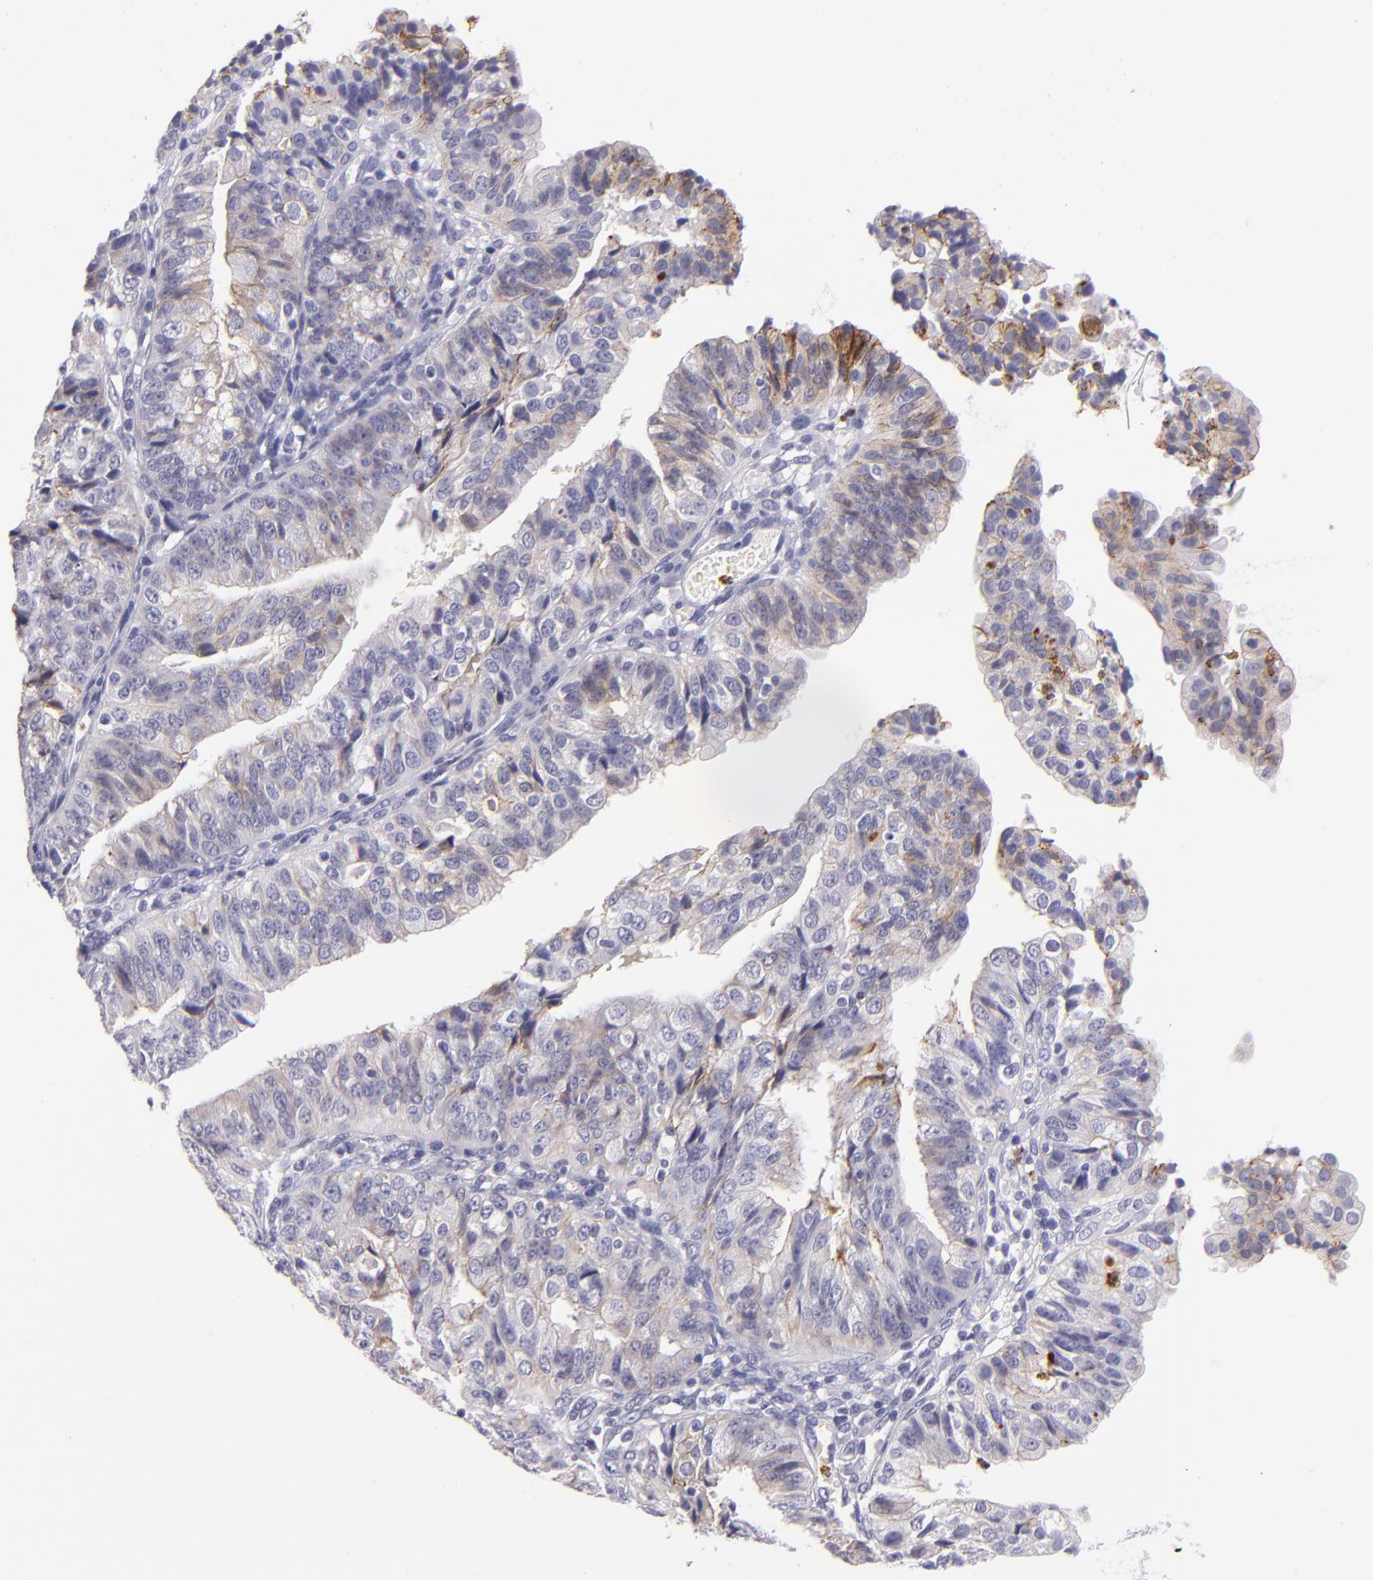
{"staining": {"intensity": "weak", "quantity": "25%-75%", "location": "cytoplasmic/membranous"}, "tissue": "endometrial cancer", "cell_type": "Tumor cells", "image_type": "cancer", "snomed": [{"axis": "morphology", "description": "Adenocarcinoma, NOS"}, {"axis": "topography", "description": "Endometrium"}], "caption": "Approximately 25%-75% of tumor cells in human adenocarcinoma (endometrial) show weak cytoplasmic/membranous protein staining as visualized by brown immunohistochemical staining.", "gene": "CDH3", "patient": {"sex": "female", "age": 56}}